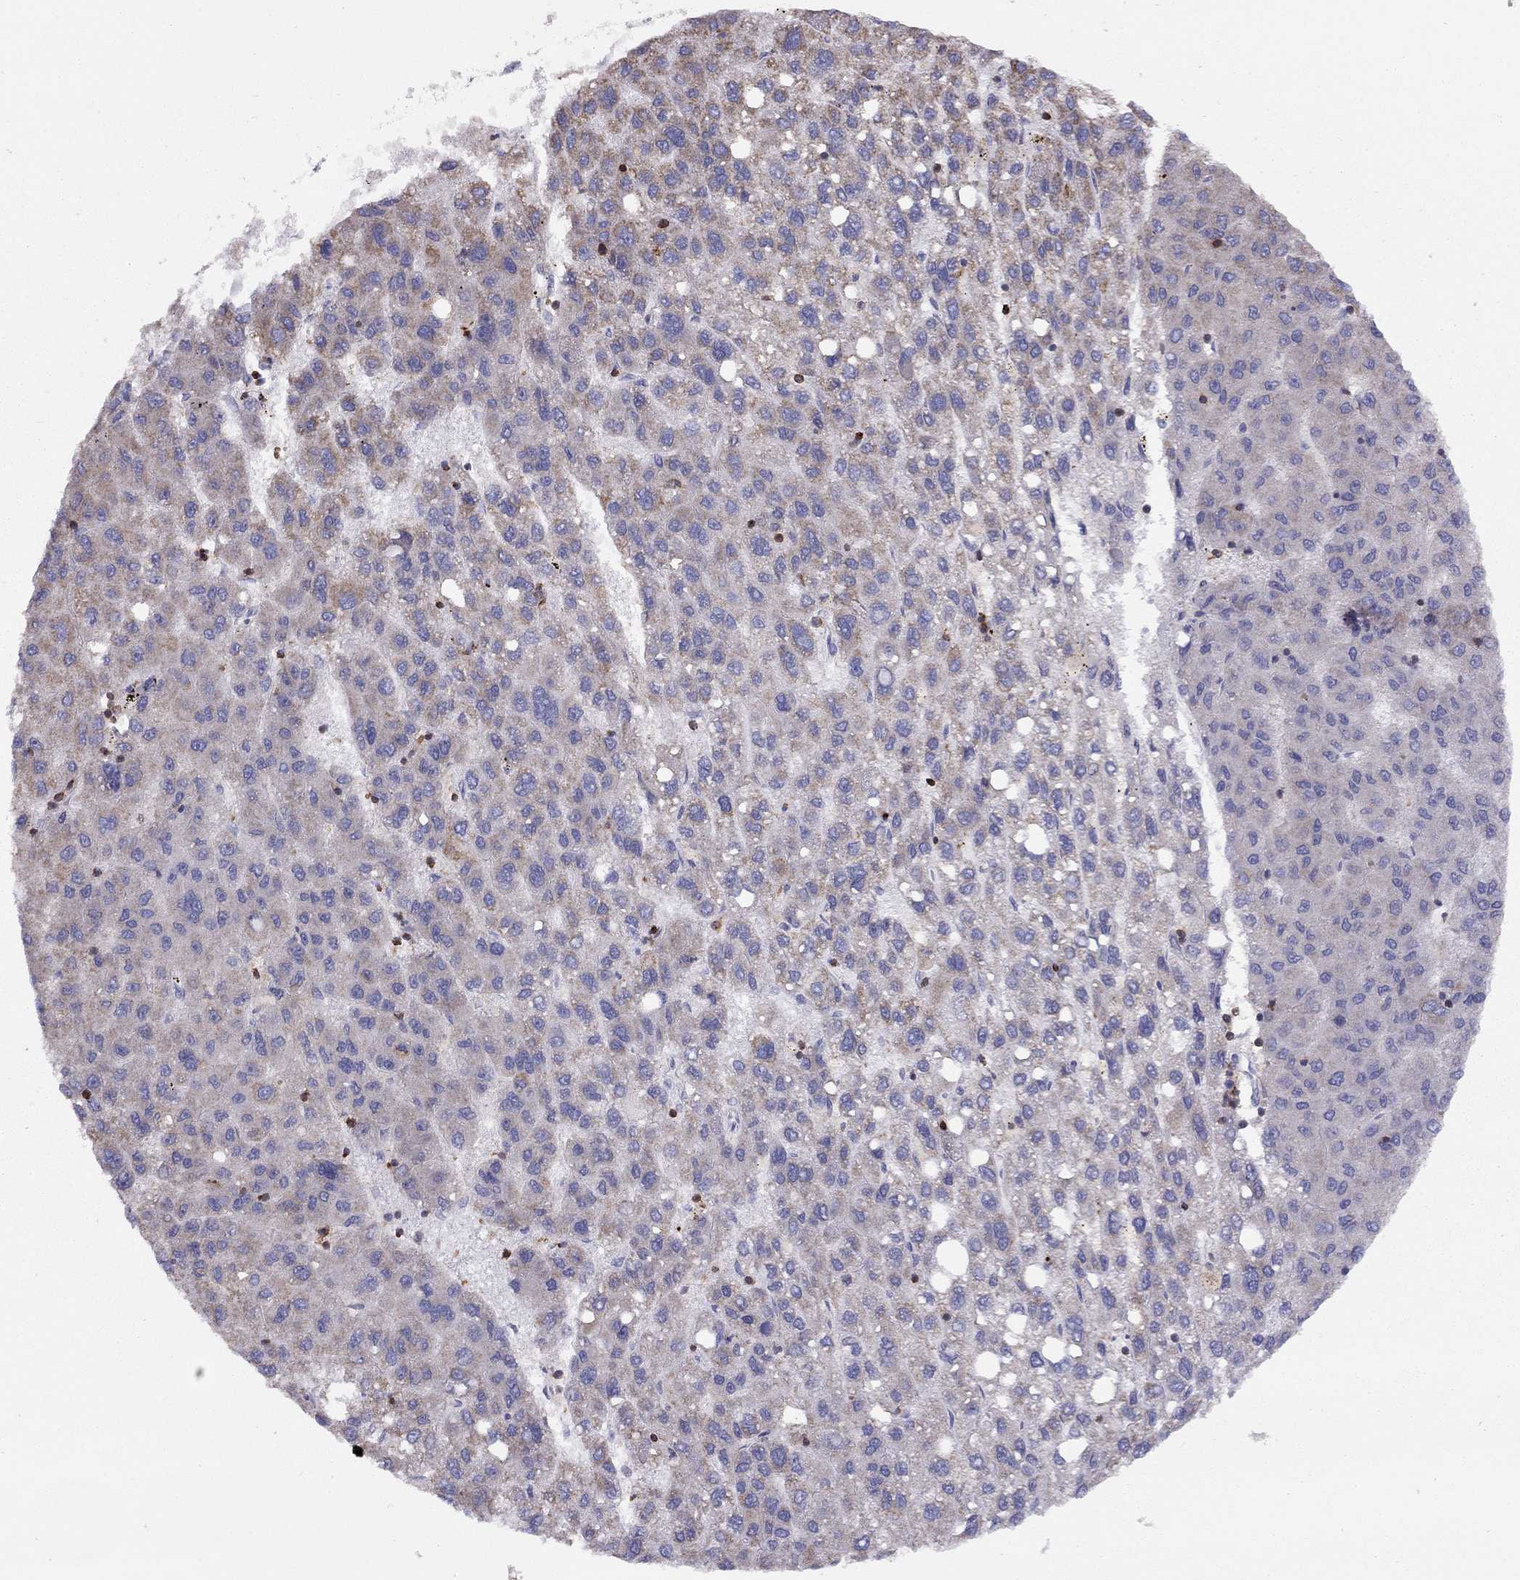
{"staining": {"intensity": "weak", "quantity": "<25%", "location": "cytoplasmic/membranous"}, "tissue": "liver cancer", "cell_type": "Tumor cells", "image_type": "cancer", "snomed": [{"axis": "morphology", "description": "Carcinoma, Hepatocellular, NOS"}, {"axis": "topography", "description": "Liver"}], "caption": "IHC micrograph of human liver cancer (hepatocellular carcinoma) stained for a protein (brown), which reveals no positivity in tumor cells.", "gene": "CITED1", "patient": {"sex": "female", "age": 82}}